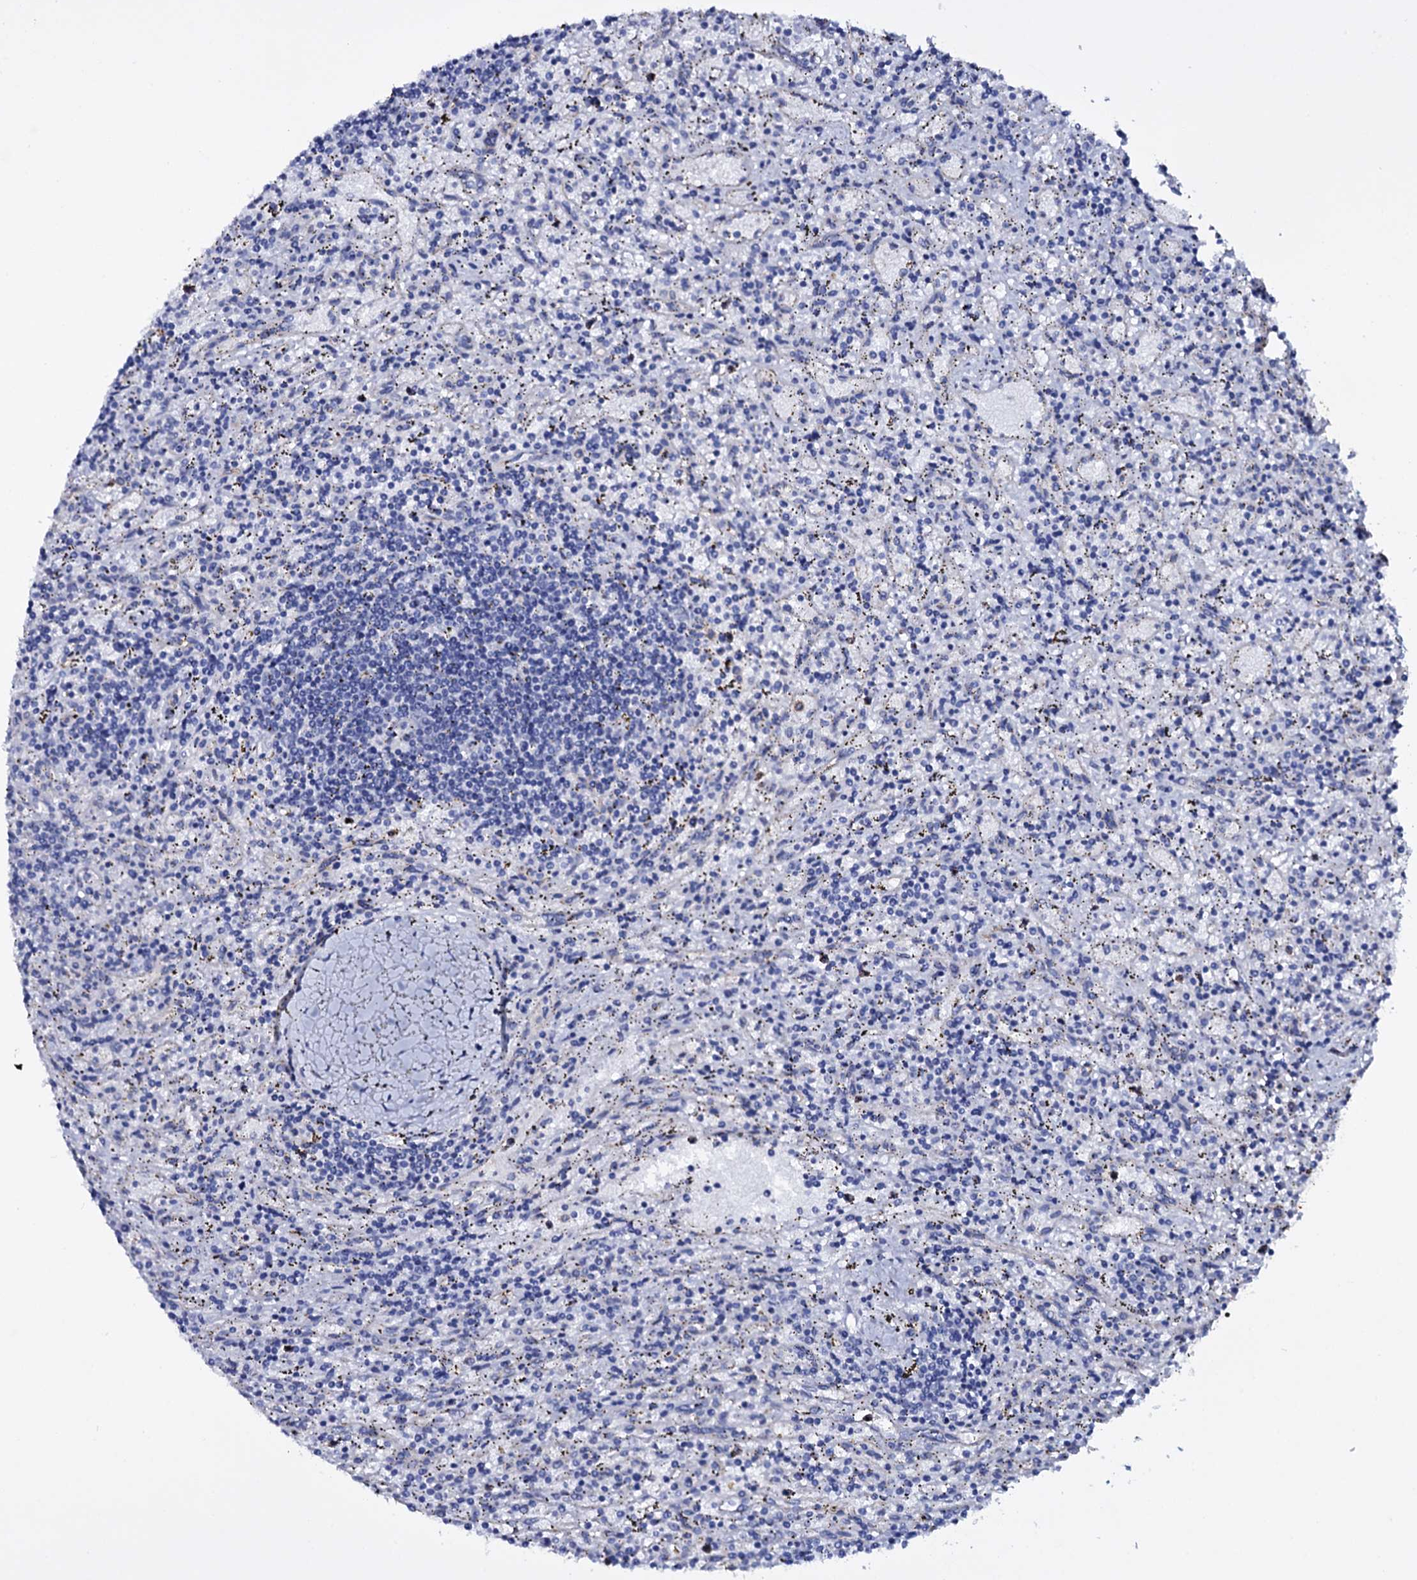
{"staining": {"intensity": "negative", "quantity": "none", "location": "none"}, "tissue": "lymphoma", "cell_type": "Tumor cells", "image_type": "cancer", "snomed": [{"axis": "morphology", "description": "Malignant lymphoma, non-Hodgkin's type, Low grade"}, {"axis": "topography", "description": "Spleen"}], "caption": "A photomicrograph of lymphoma stained for a protein demonstrates no brown staining in tumor cells.", "gene": "ITPRID2", "patient": {"sex": "male", "age": 76}}